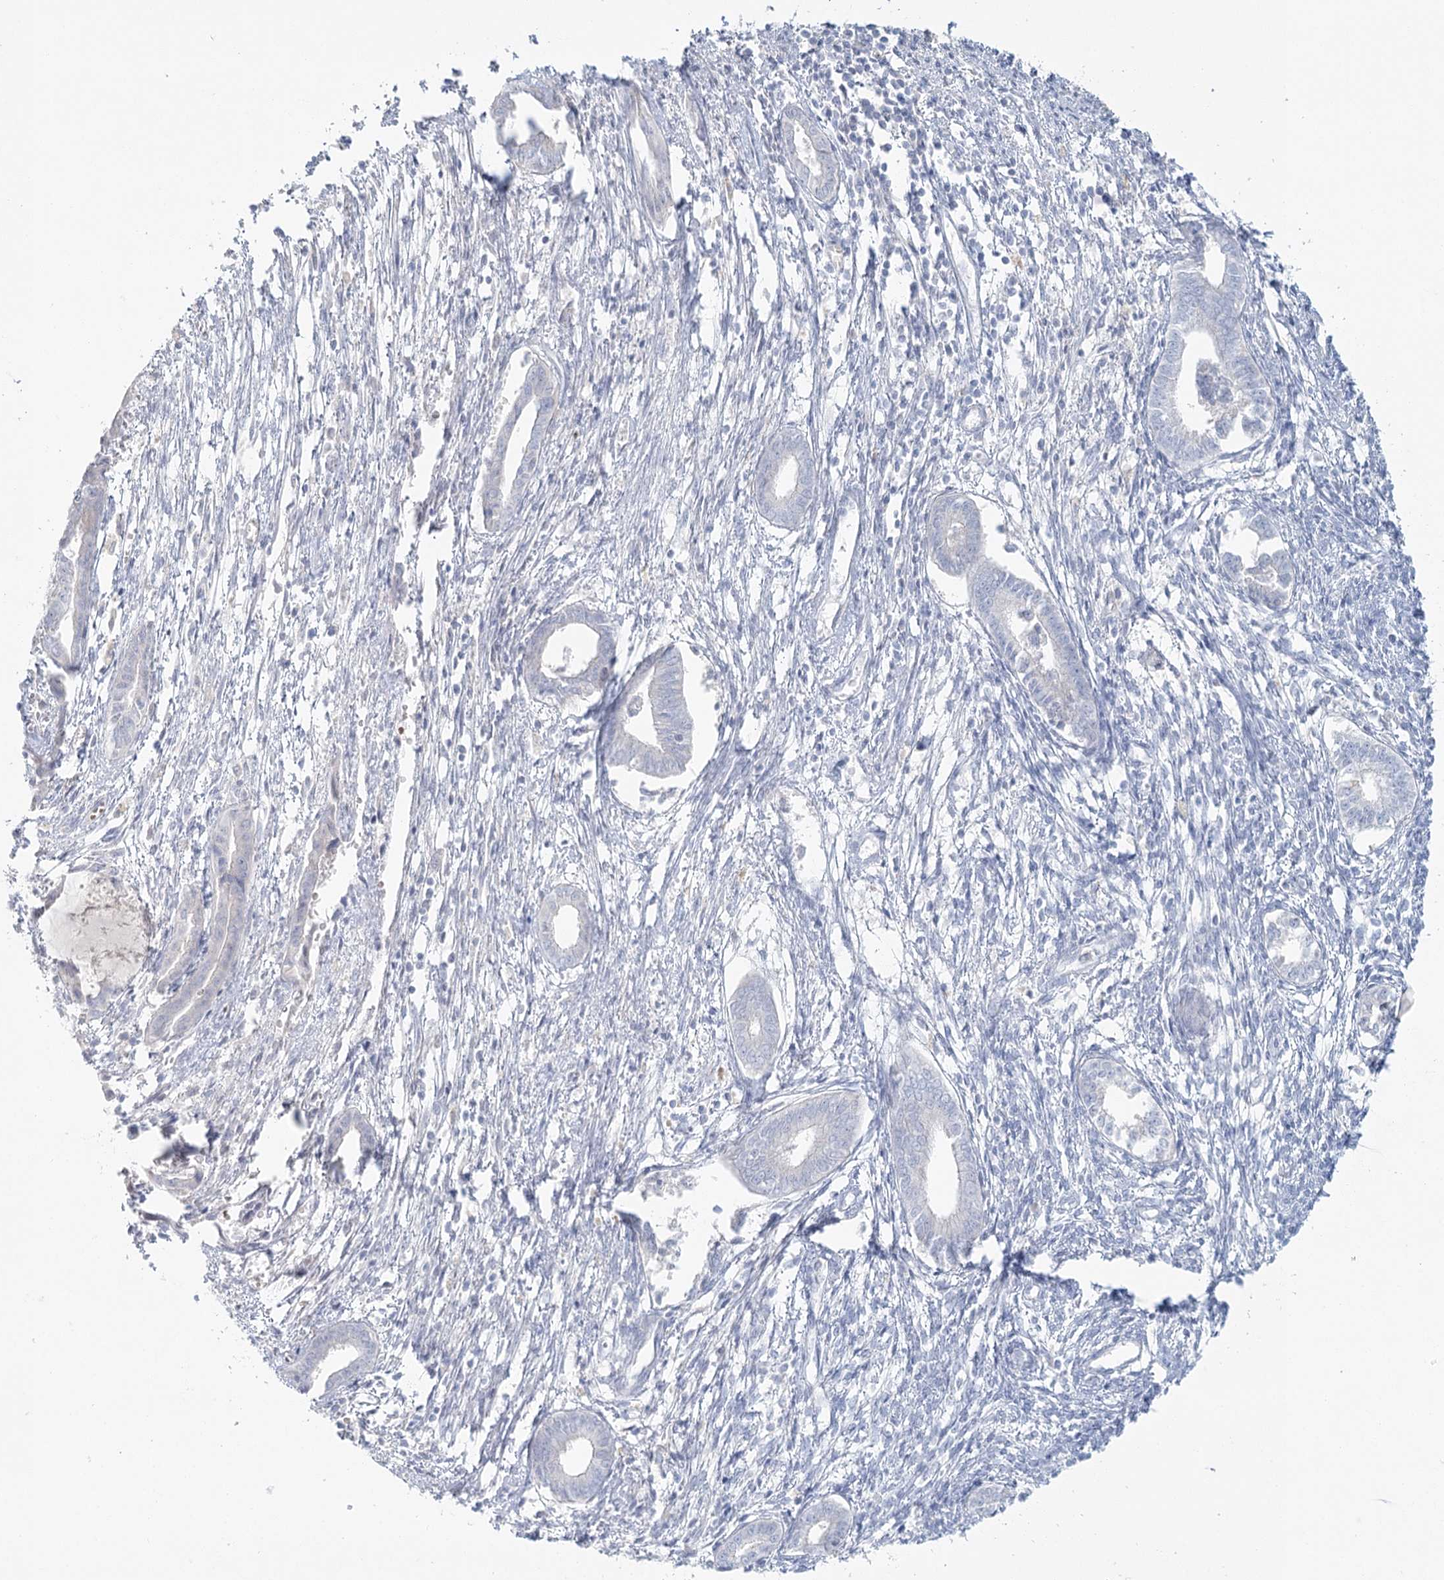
{"staining": {"intensity": "negative", "quantity": "none", "location": "none"}, "tissue": "endometrium", "cell_type": "Cells in endometrial stroma", "image_type": "normal", "snomed": [{"axis": "morphology", "description": "Normal tissue, NOS"}, {"axis": "topography", "description": "Endometrium"}], "caption": "This is an immunohistochemistry histopathology image of unremarkable endometrium. There is no expression in cells in endometrial stroma.", "gene": "DMGDH", "patient": {"sex": "female", "age": 56}}